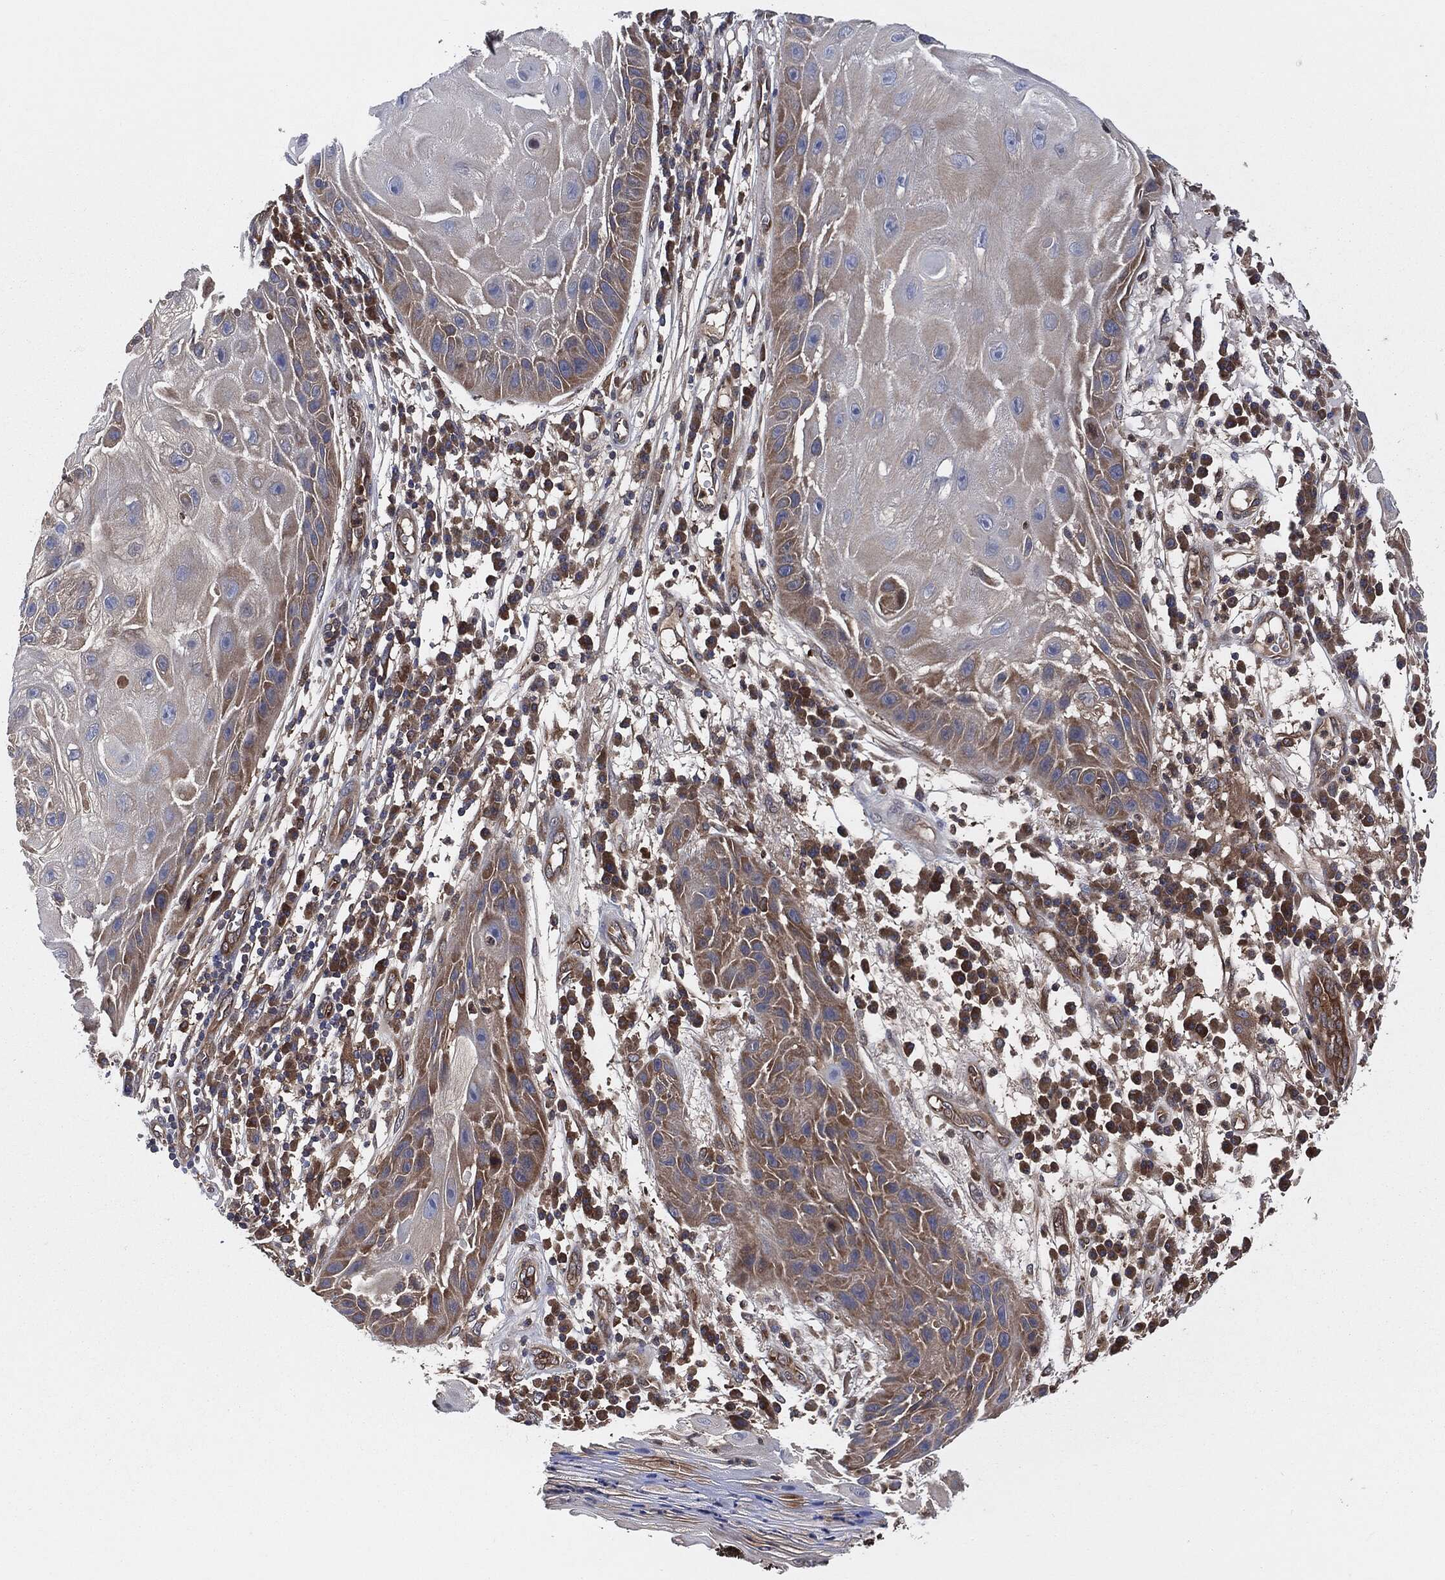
{"staining": {"intensity": "moderate", "quantity": "<25%", "location": "cytoplasmic/membranous"}, "tissue": "skin cancer", "cell_type": "Tumor cells", "image_type": "cancer", "snomed": [{"axis": "morphology", "description": "Normal tissue, NOS"}, {"axis": "morphology", "description": "Squamous cell carcinoma, NOS"}, {"axis": "topography", "description": "Skin"}], "caption": "This is a histology image of immunohistochemistry staining of skin cancer, which shows moderate staining in the cytoplasmic/membranous of tumor cells.", "gene": "XPNPEP1", "patient": {"sex": "male", "age": 79}}